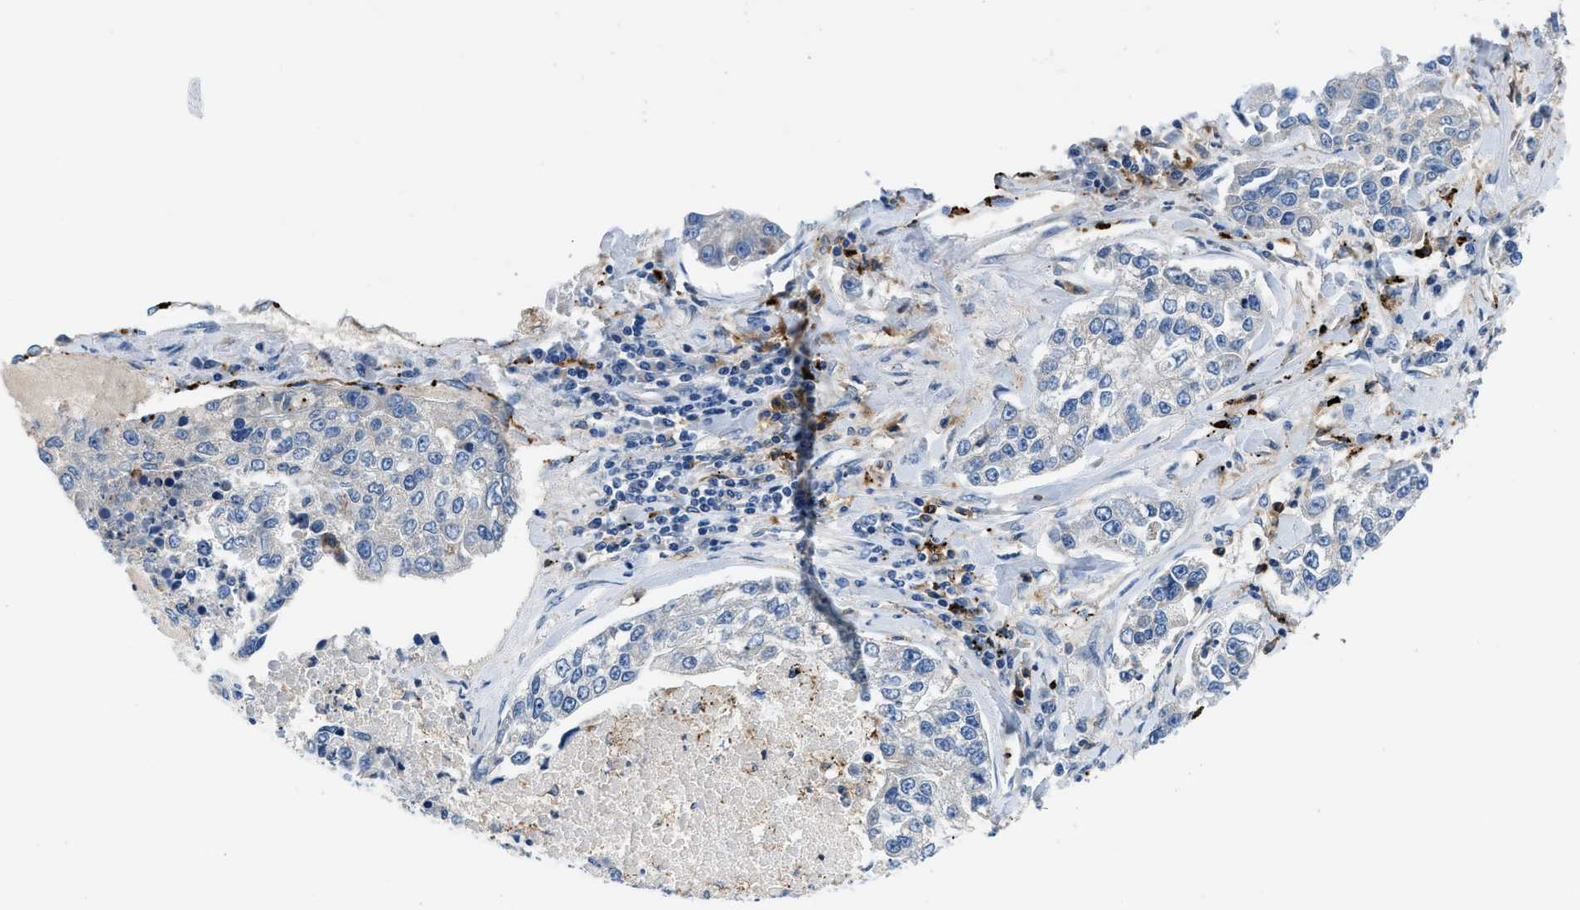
{"staining": {"intensity": "negative", "quantity": "none", "location": "none"}, "tissue": "lung cancer", "cell_type": "Tumor cells", "image_type": "cancer", "snomed": [{"axis": "morphology", "description": "Adenocarcinoma, NOS"}, {"axis": "topography", "description": "Lung"}], "caption": "This is an immunohistochemistry micrograph of human adenocarcinoma (lung). There is no positivity in tumor cells.", "gene": "ADGRE3", "patient": {"sex": "male", "age": 49}}